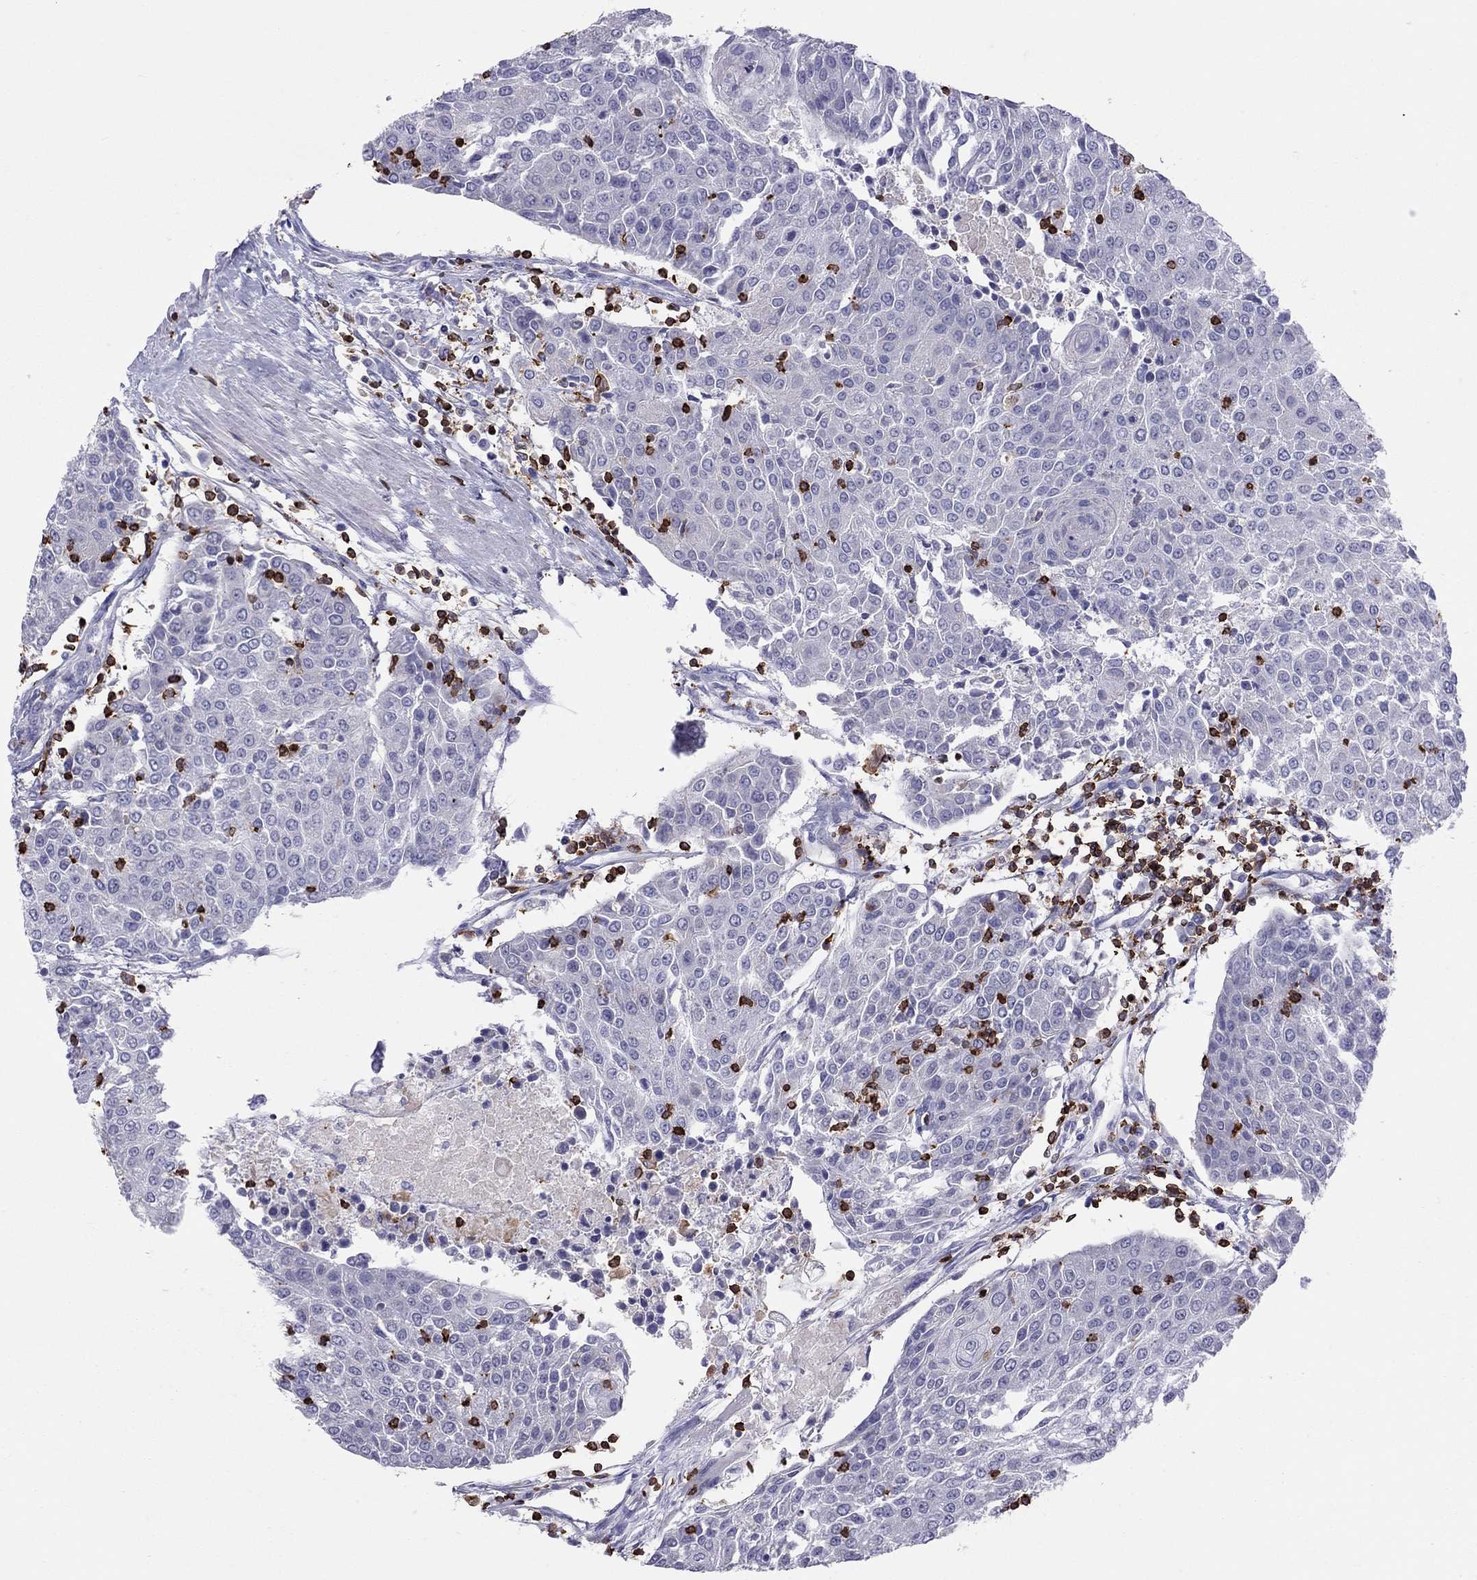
{"staining": {"intensity": "negative", "quantity": "none", "location": "none"}, "tissue": "urothelial cancer", "cell_type": "Tumor cells", "image_type": "cancer", "snomed": [{"axis": "morphology", "description": "Urothelial carcinoma, High grade"}, {"axis": "topography", "description": "Urinary bladder"}], "caption": "A high-resolution image shows IHC staining of urothelial cancer, which reveals no significant positivity in tumor cells. (Stains: DAB (3,3'-diaminobenzidine) immunohistochemistry with hematoxylin counter stain, Microscopy: brightfield microscopy at high magnification).", "gene": "MND1", "patient": {"sex": "female", "age": 85}}